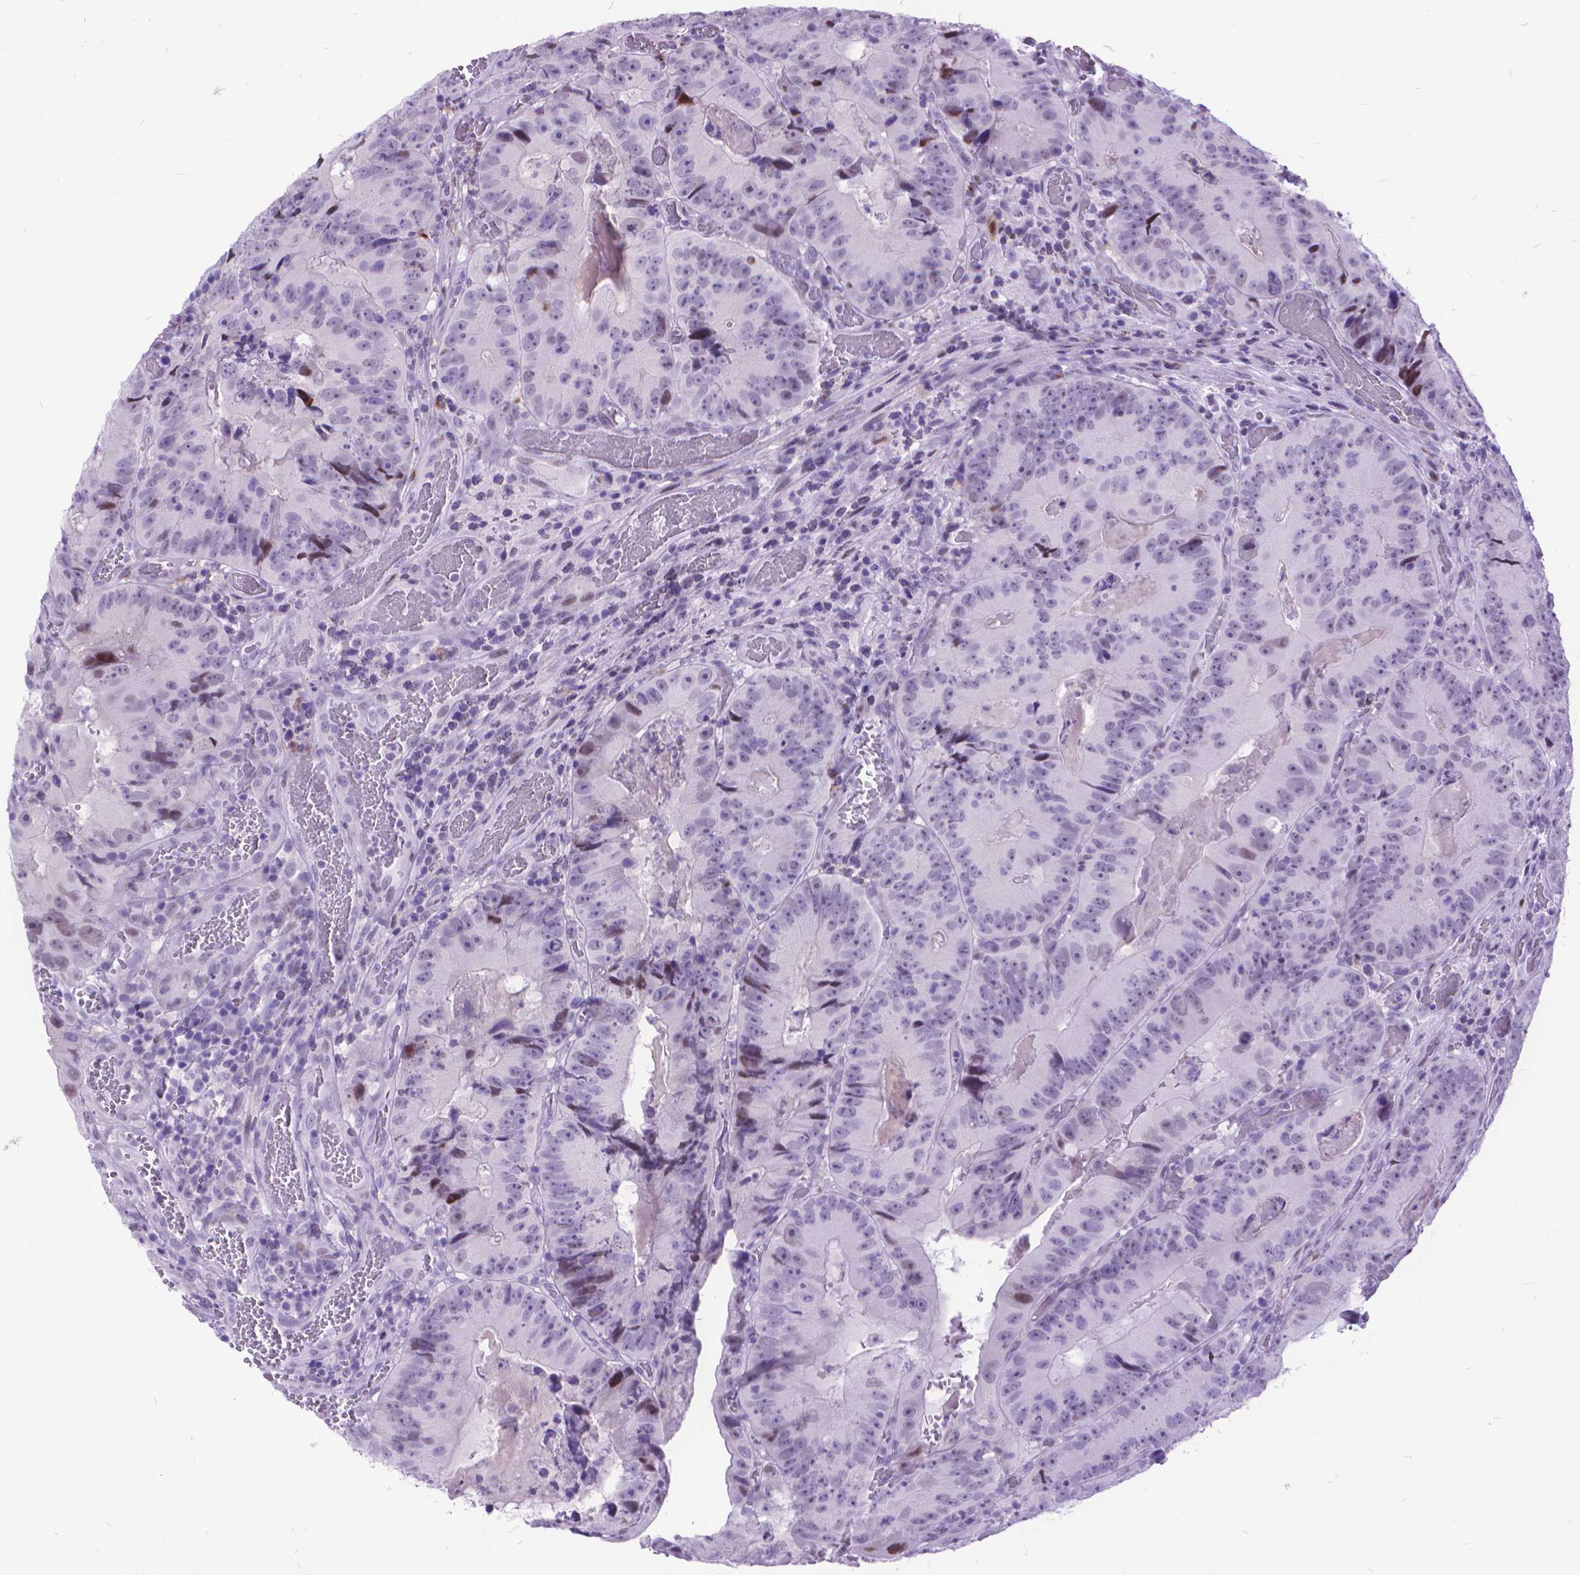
{"staining": {"intensity": "moderate", "quantity": "<25%", "location": "nuclear"}, "tissue": "colorectal cancer", "cell_type": "Tumor cells", "image_type": "cancer", "snomed": [{"axis": "morphology", "description": "Adenocarcinoma, NOS"}, {"axis": "topography", "description": "Colon"}], "caption": "A low amount of moderate nuclear staining is present in approximately <25% of tumor cells in colorectal cancer (adenocarcinoma) tissue.", "gene": "POLE4", "patient": {"sex": "female", "age": 86}}